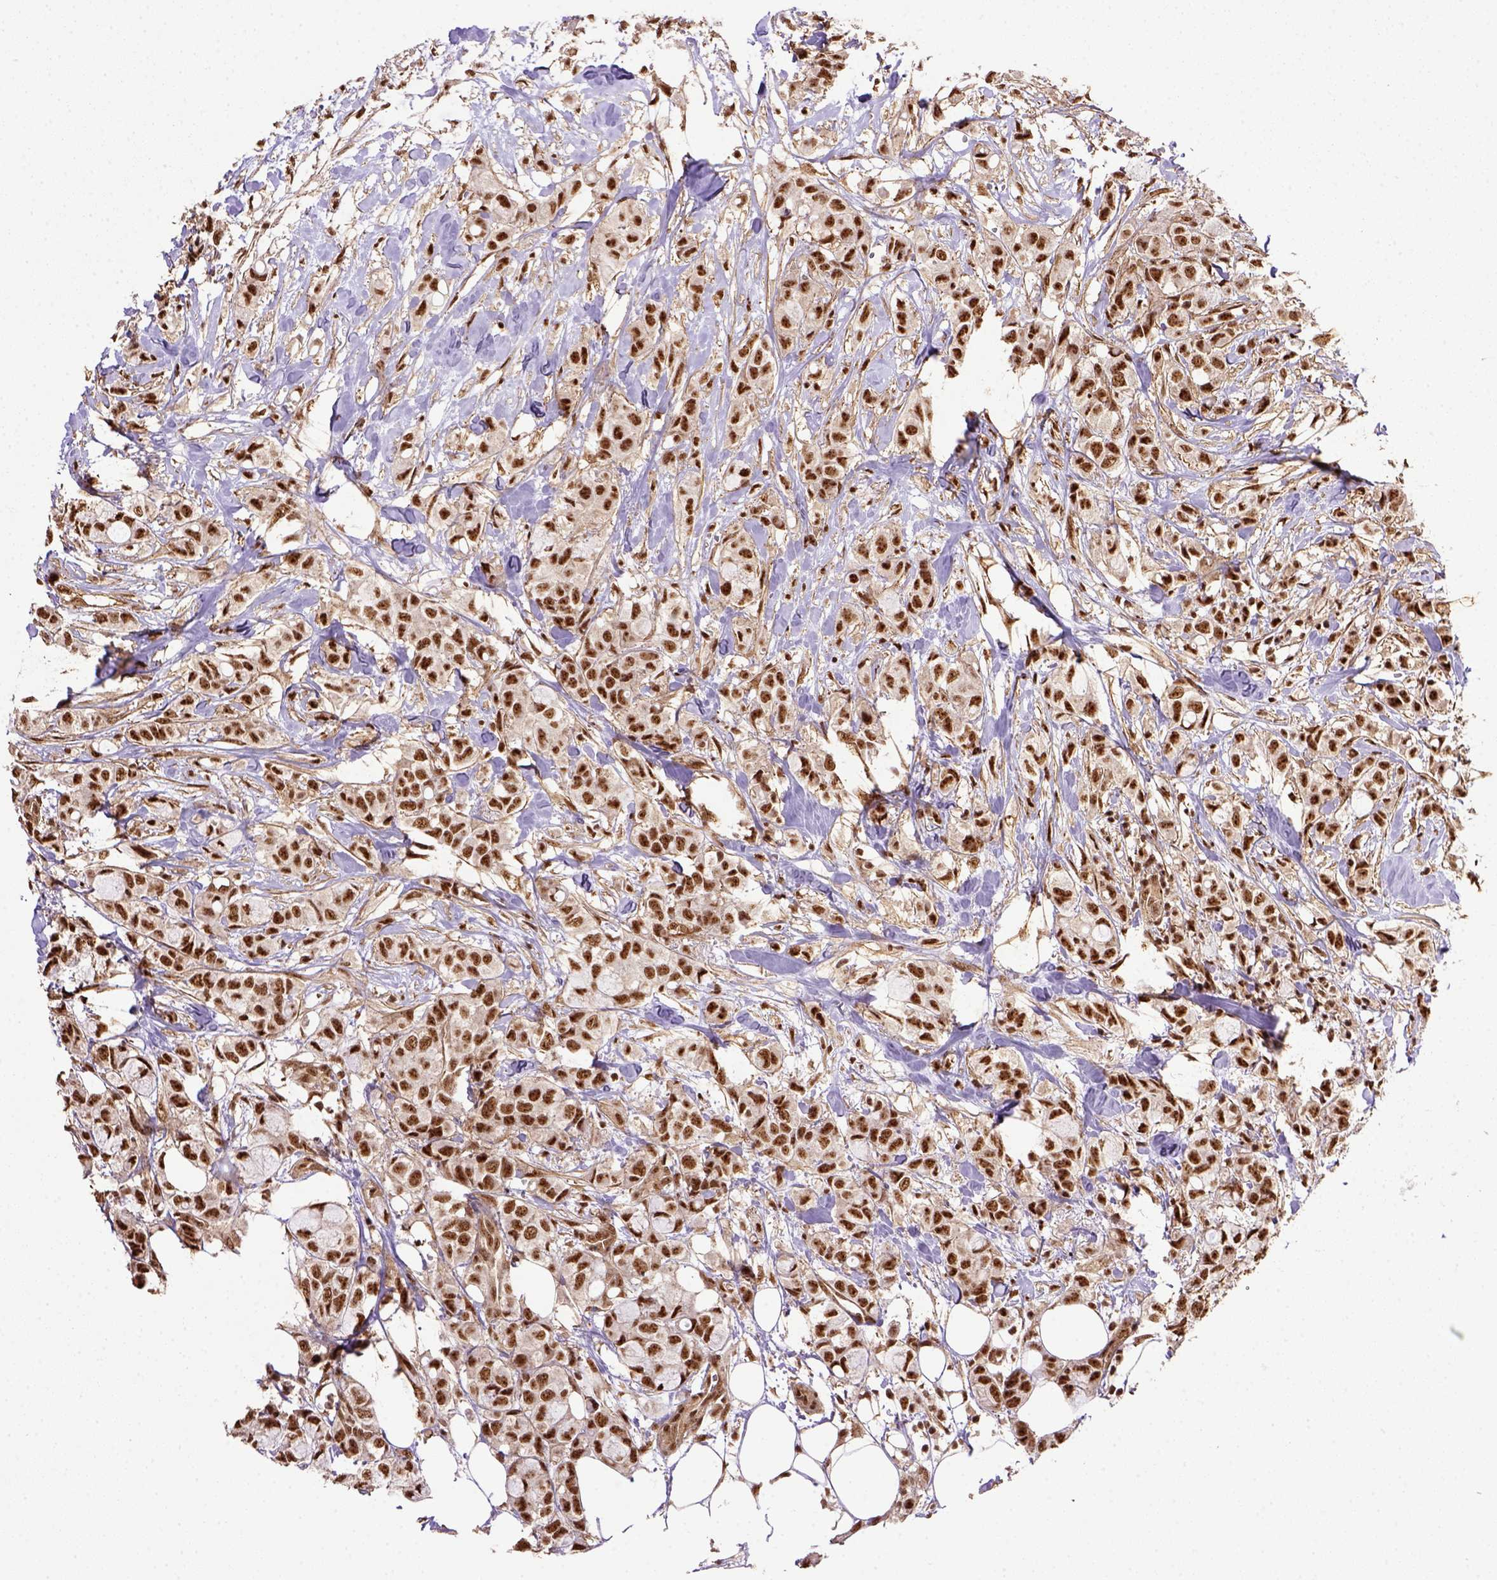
{"staining": {"intensity": "strong", "quantity": ">75%", "location": "nuclear"}, "tissue": "breast cancer", "cell_type": "Tumor cells", "image_type": "cancer", "snomed": [{"axis": "morphology", "description": "Duct carcinoma"}, {"axis": "topography", "description": "Breast"}], "caption": "High-power microscopy captured an immunohistochemistry (IHC) histopathology image of breast infiltrating ductal carcinoma, revealing strong nuclear positivity in about >75% of tumor cells. Immunohistochemistry stains the protein in brown and the nuclei are stained blue.", "gene": "PPIG", "patient": {"sex": "female", "age": 85}}